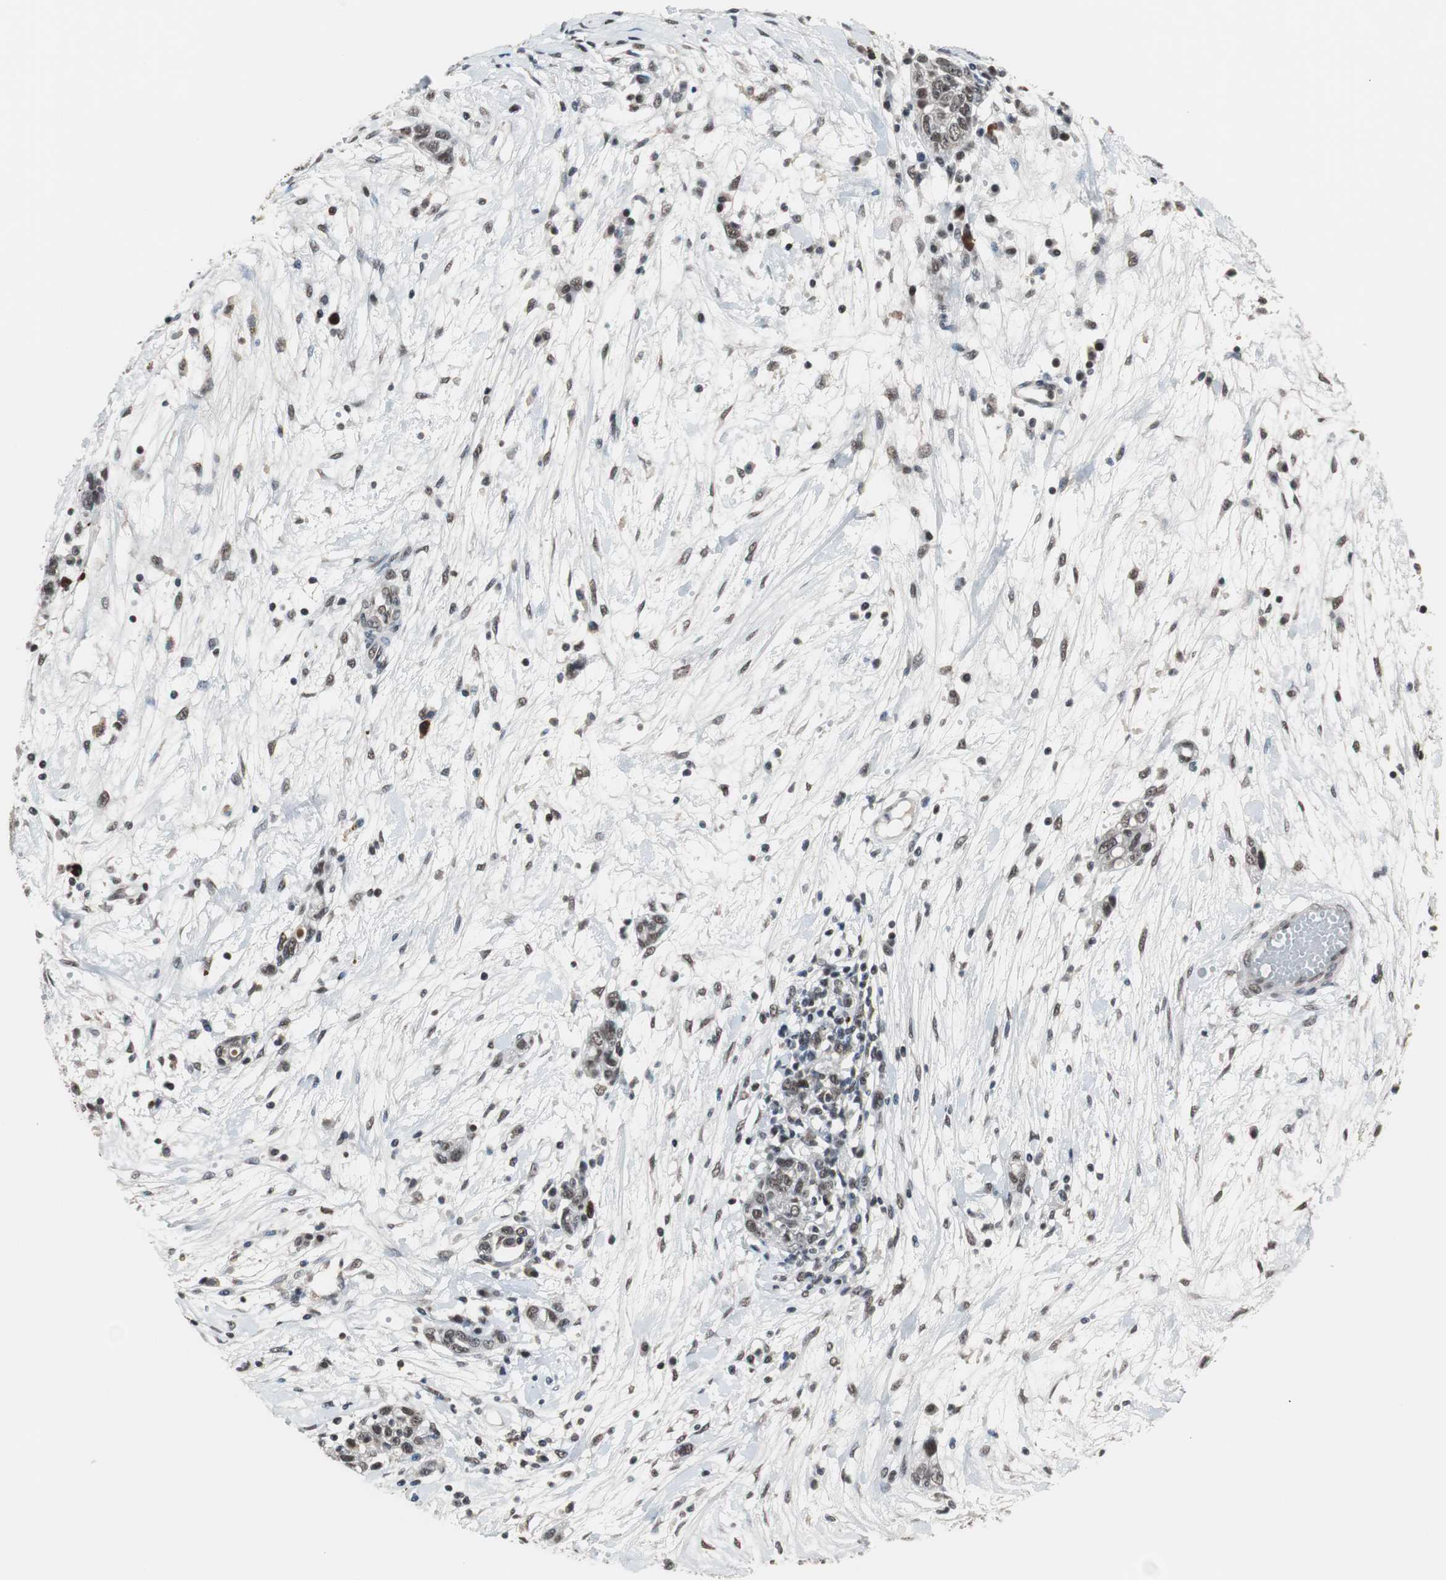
{"staining": {"intensity": "weak", "quantity": "25%-75%", "location": "nuclear"}, "tissue": "ovarian cancer", "cell_type": "Tumor cells", "image_type": "cancer", "snomed": [{"axis": "morphology", "description": "Cystadenocarcinoma, serous, NOS"}, {"axis": "topography", "description": "Ovary"}], "caption": "A brown stain shows weak nuclear staining of a protein in ovarian cancer tumor cells.", "gene": "TAF7", "patient": {"sex": "female", "age": 71}}